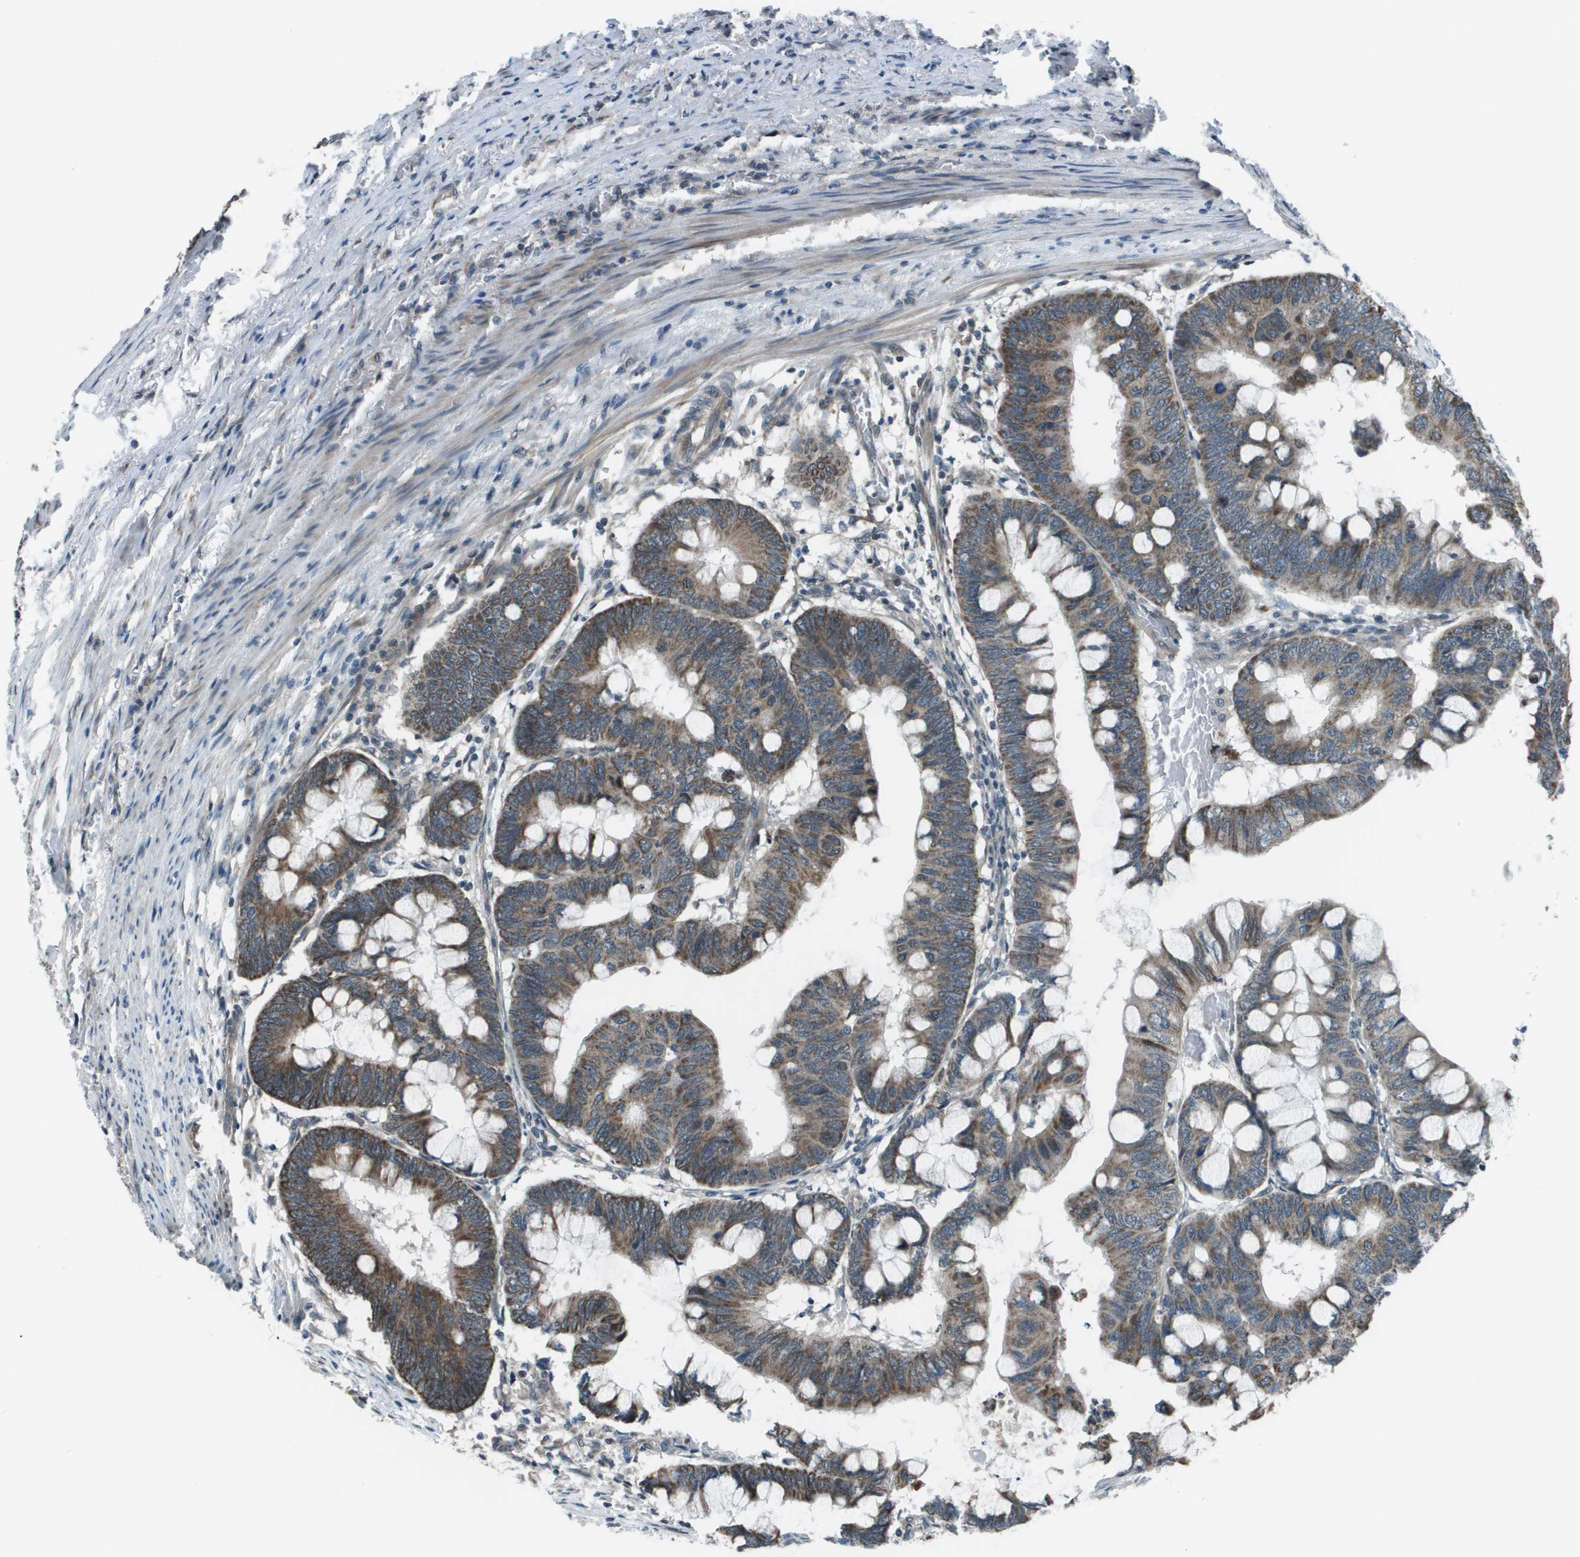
{"staining": {"intensity": "moderate", "quantity": ">75%", "location": "cytoplasmic/membranous"}, "tissue": "colorectal cancer", "cell_type": "Tumor cells", "image_type": "cancer", "snomed": [{"axis": "morphology", "description": "Normal tissue, NOS"}, {"axis": "morphology", "description": "Adenocarcinoma, NOS"}, {"axis": "topography", "description": "Rectum"}, {"axis": "topography", "description": "Peripheral nerve tissue"}], "caption": "Immunohistochemistry staining of colorectal cancer (adenocarcinoma), which reveals medium levels of moderate cytoplasmic/membranous expression in approximately >75% of tumor cells indicating moderate cytoplasmic/membranous protein expression. The staining was performed using DAB (brown) for protein detection and nuclei were counterstained in hematoxylin (blue).", "gene": "PPFIA1", "patient": {"sex": "male", "age": 92}}